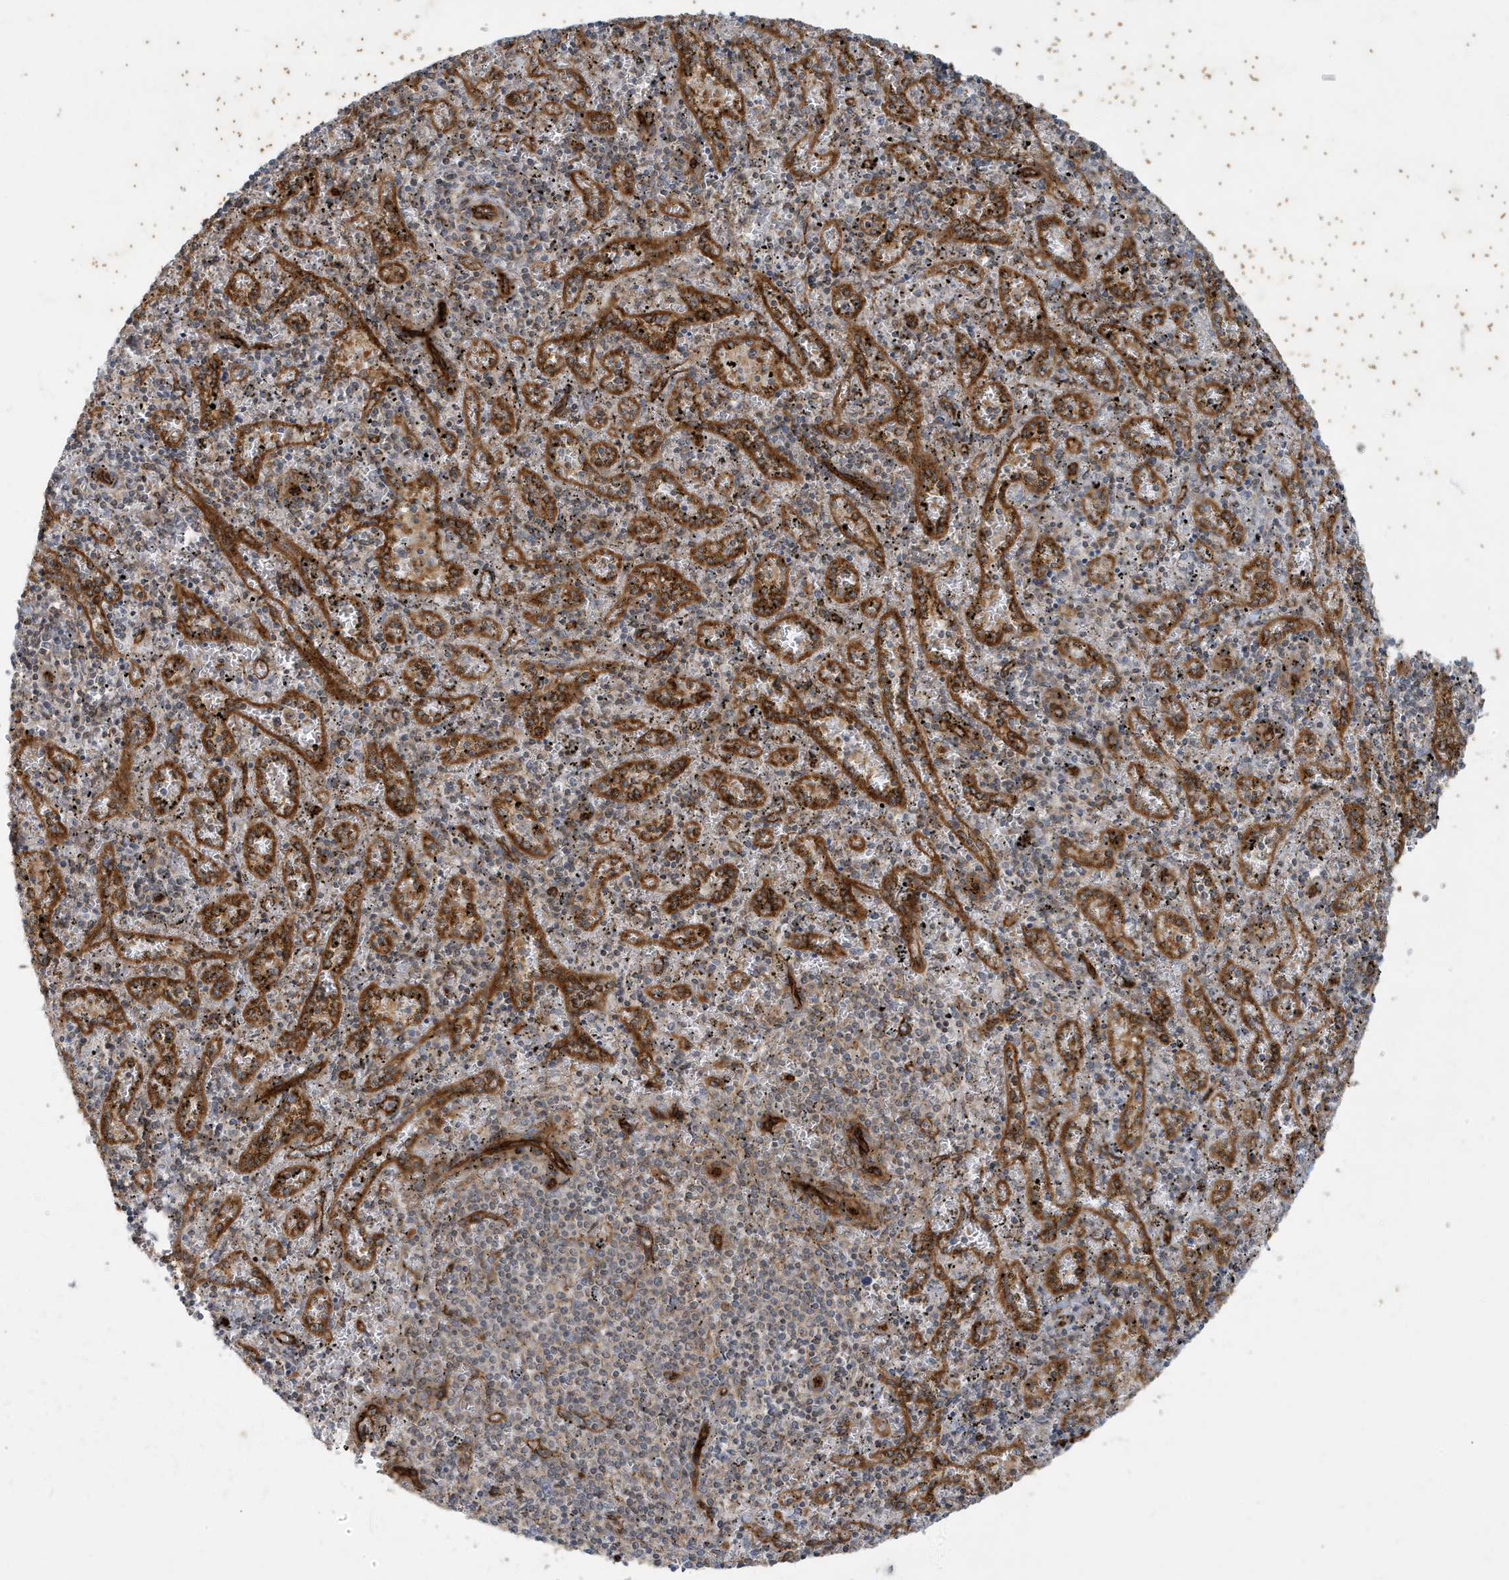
{"staining": {"intensity": "weak", "quantity": "25%-75%", "location": "cytoplasmic/membranous"}, "tissue": "spleen", "cell_type": "Cells in red pulp", "image_type": "normal", "snomed": [{"axis": "morphology", "description": "Normal tissue, NOS"}, {"axis": "topography", "description": "Spleen"}], "caption": "The micrograph reveals a brown stain indicating the presence of a protein in the cytoplasmic/membranous of cells in red pulp in spleen. (brown staining indicates protein expression, while blue staining denotes nuclei).", "gene": "ATP23", "patient": {"sex": "male", "age": 11}}